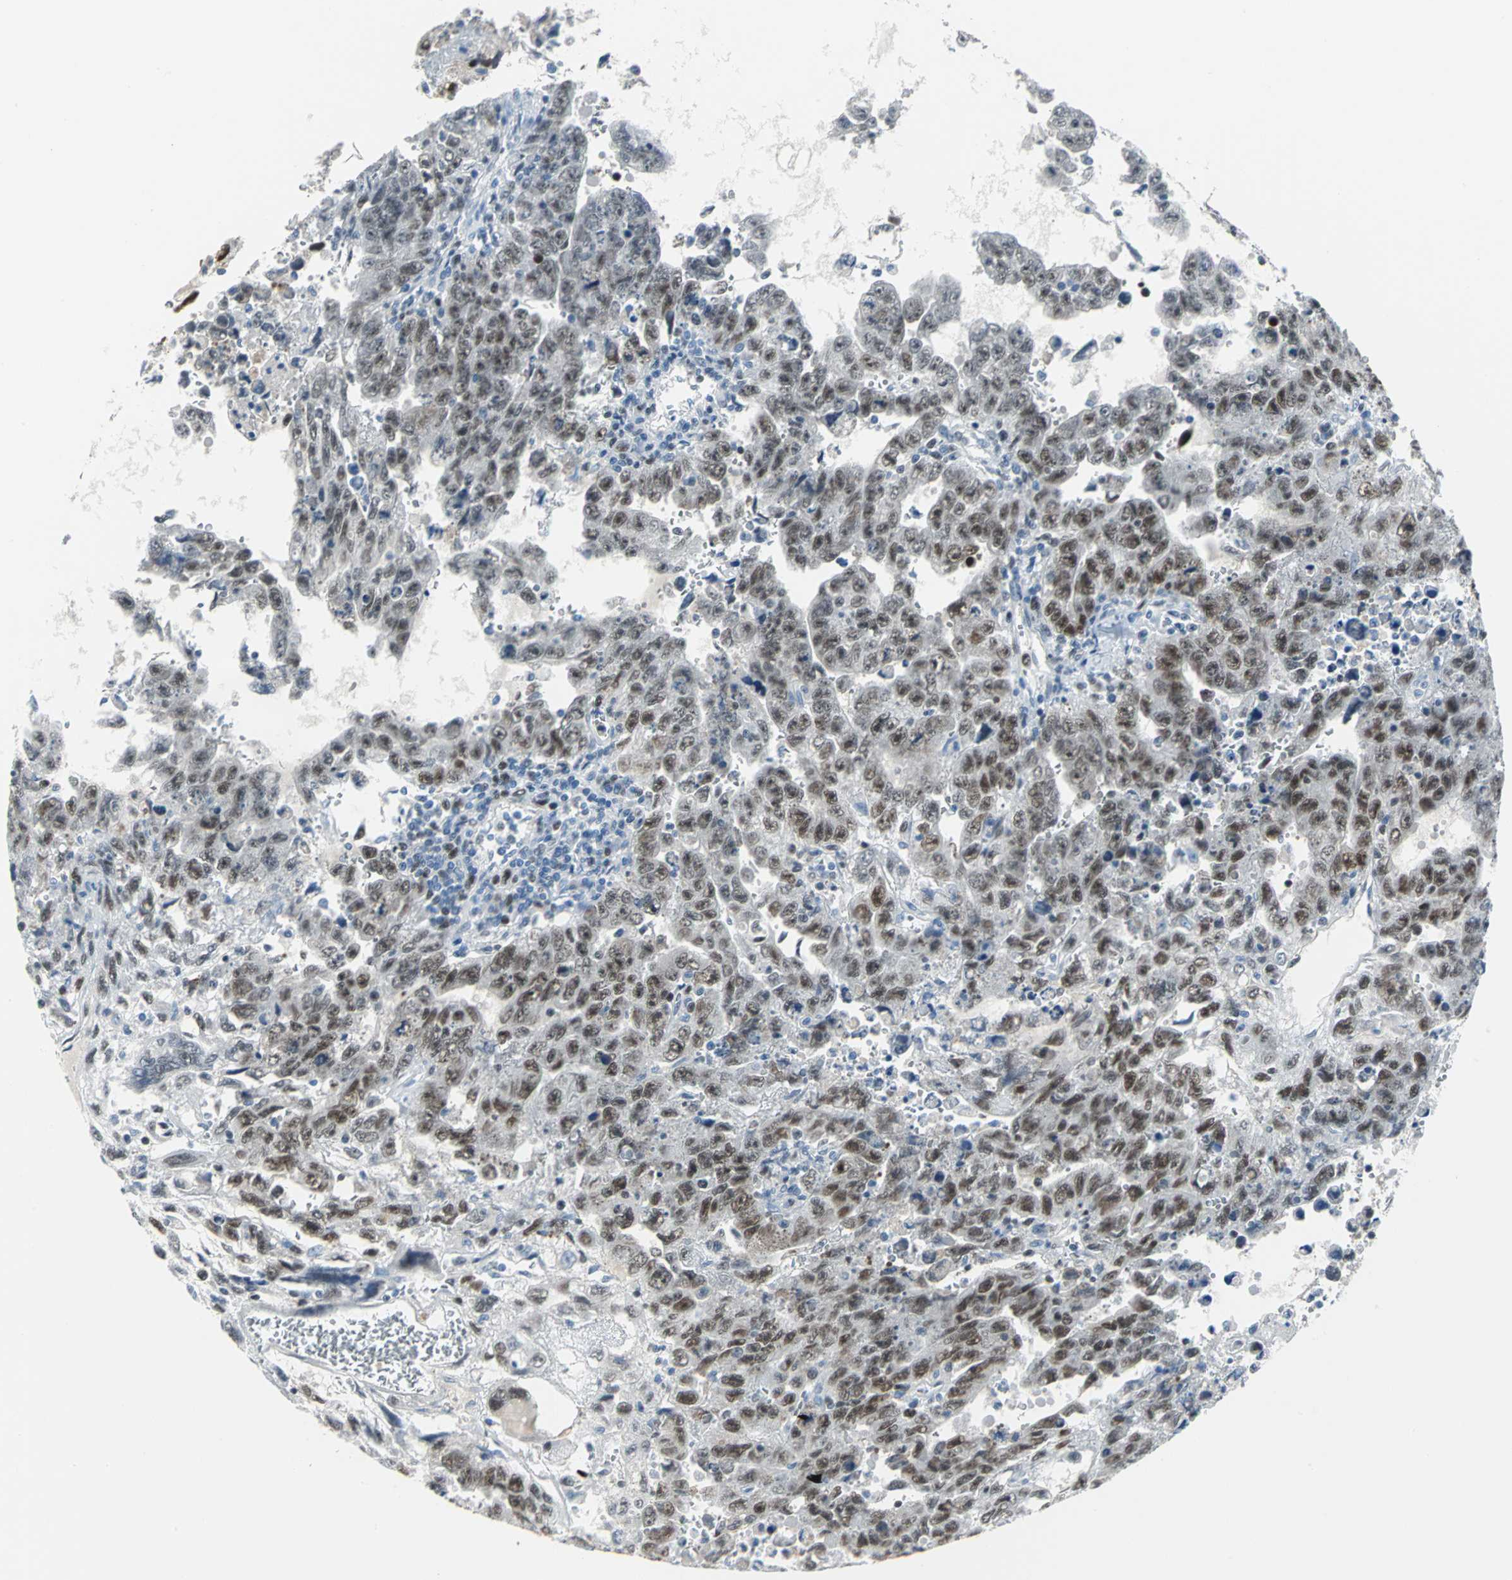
{"staining": {"intensity": "strong", "quantity": ">75%", "location": "nuclear"}, "tissue": "testis cancer", "cell_type": "Tumor cells", "image_type": "cancer", "snomed": [{"axis": "morphology", "description": "Carcinoma, Embryonal, NOS"}, {"axis": "topography", "description": "Testis"}], "caption": "Protein expression analysis of human testis embryonal carcinoma reveals strong nuclear staining in approximately >75% of tumor cells.", "gene": "MCM4", "patient": {"sex": "male", "age": 28}}